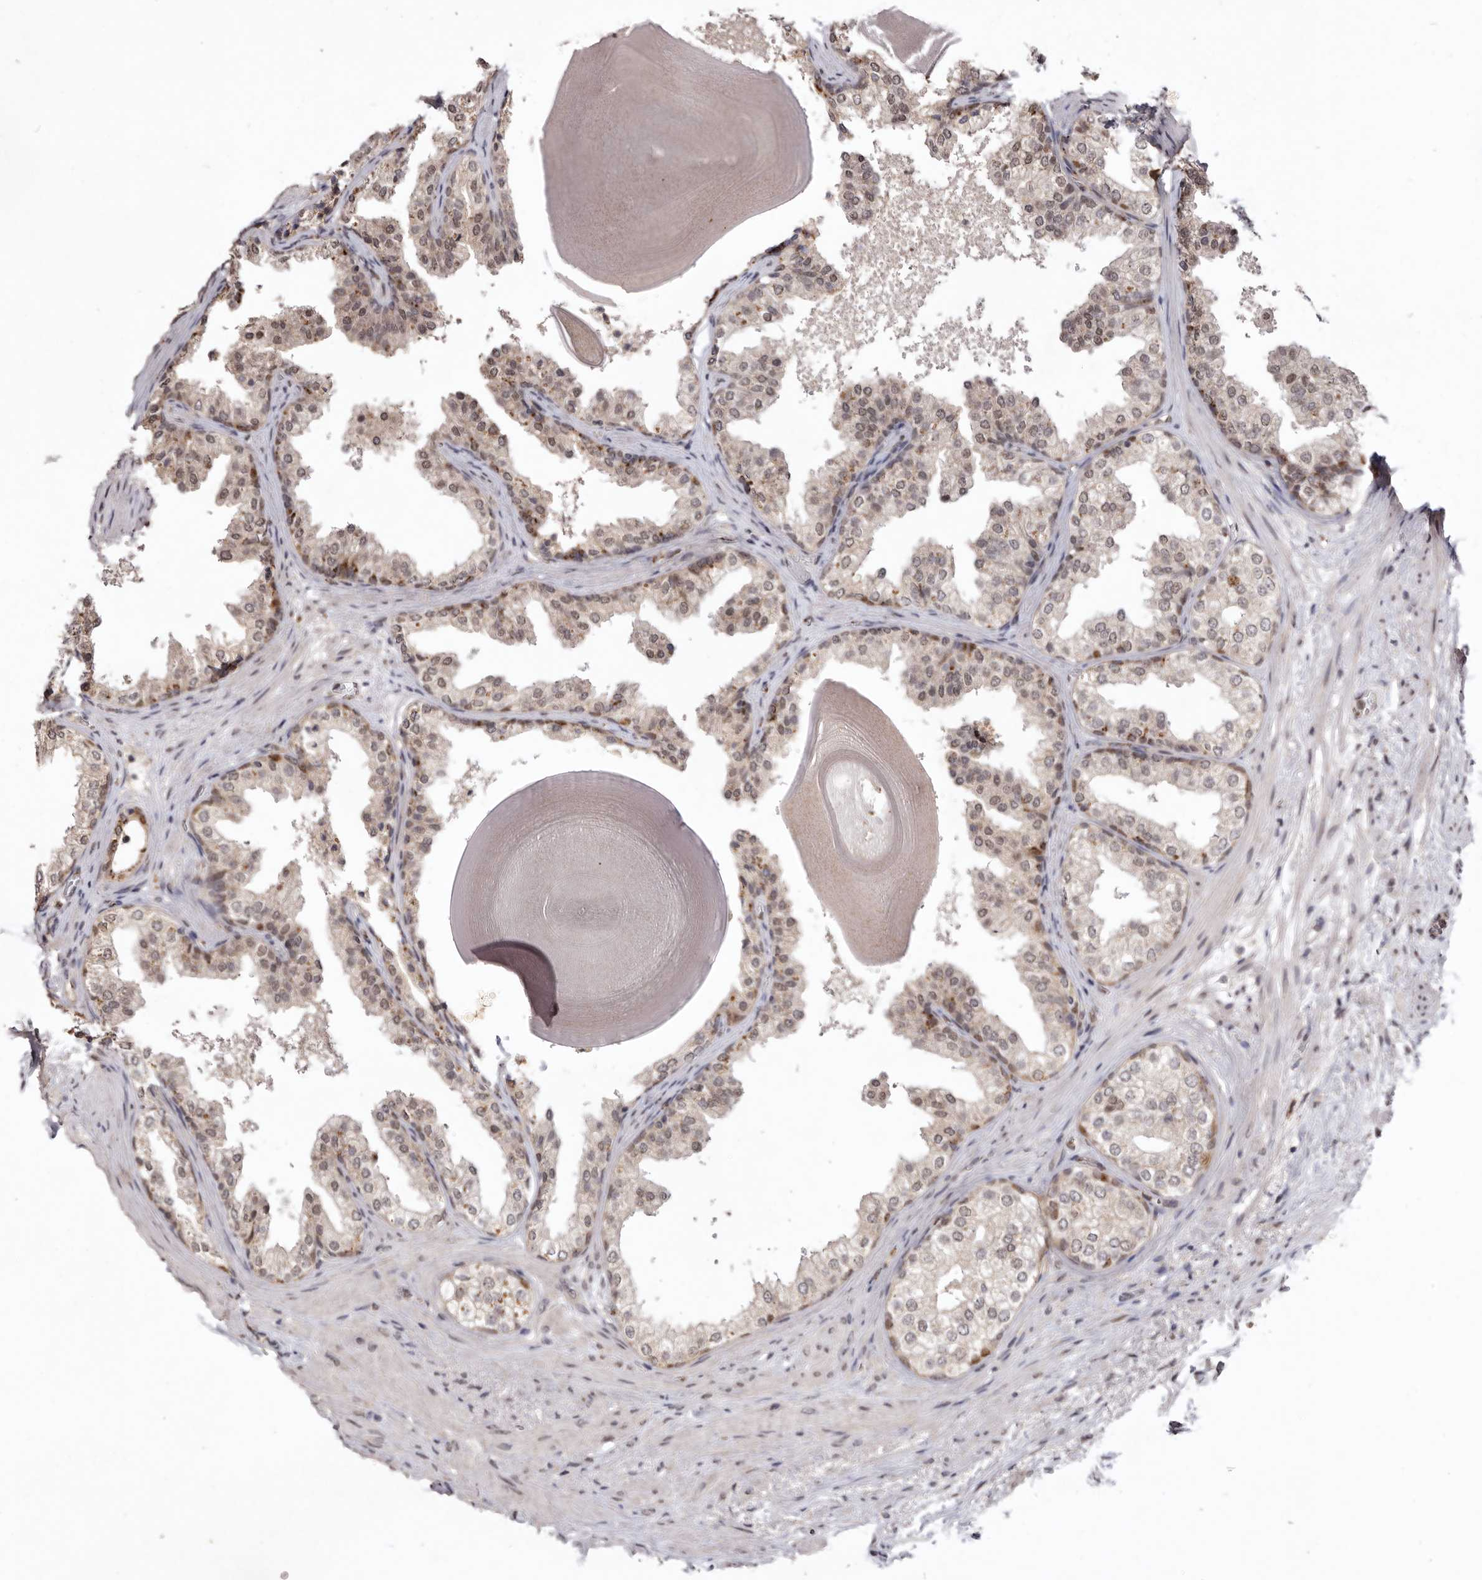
{"staining": {"intensity": "moderate", "quantity": "<25%", "location": "cytoplasmic/membranous,nuclear"}, "tissue": "prostate", "cell_type": "Glandular cells", "image_type": "normal", "snomed": [{"axis": "morphology", "description": "Normal tissue, NOS"}, {"axis": "topography", "description": "Prostate"}], "caption": "Immunohistochemical staining of benign human prostate exhibits low levels of moderate cytoplasmic/membranous,nuclear expression in approximately <25% of glandular cells. (DAB IHC with brightfield microscopy, high magnification).", "gene": "NOTCH1", "patient": {"sex": "male", "age": 48}}